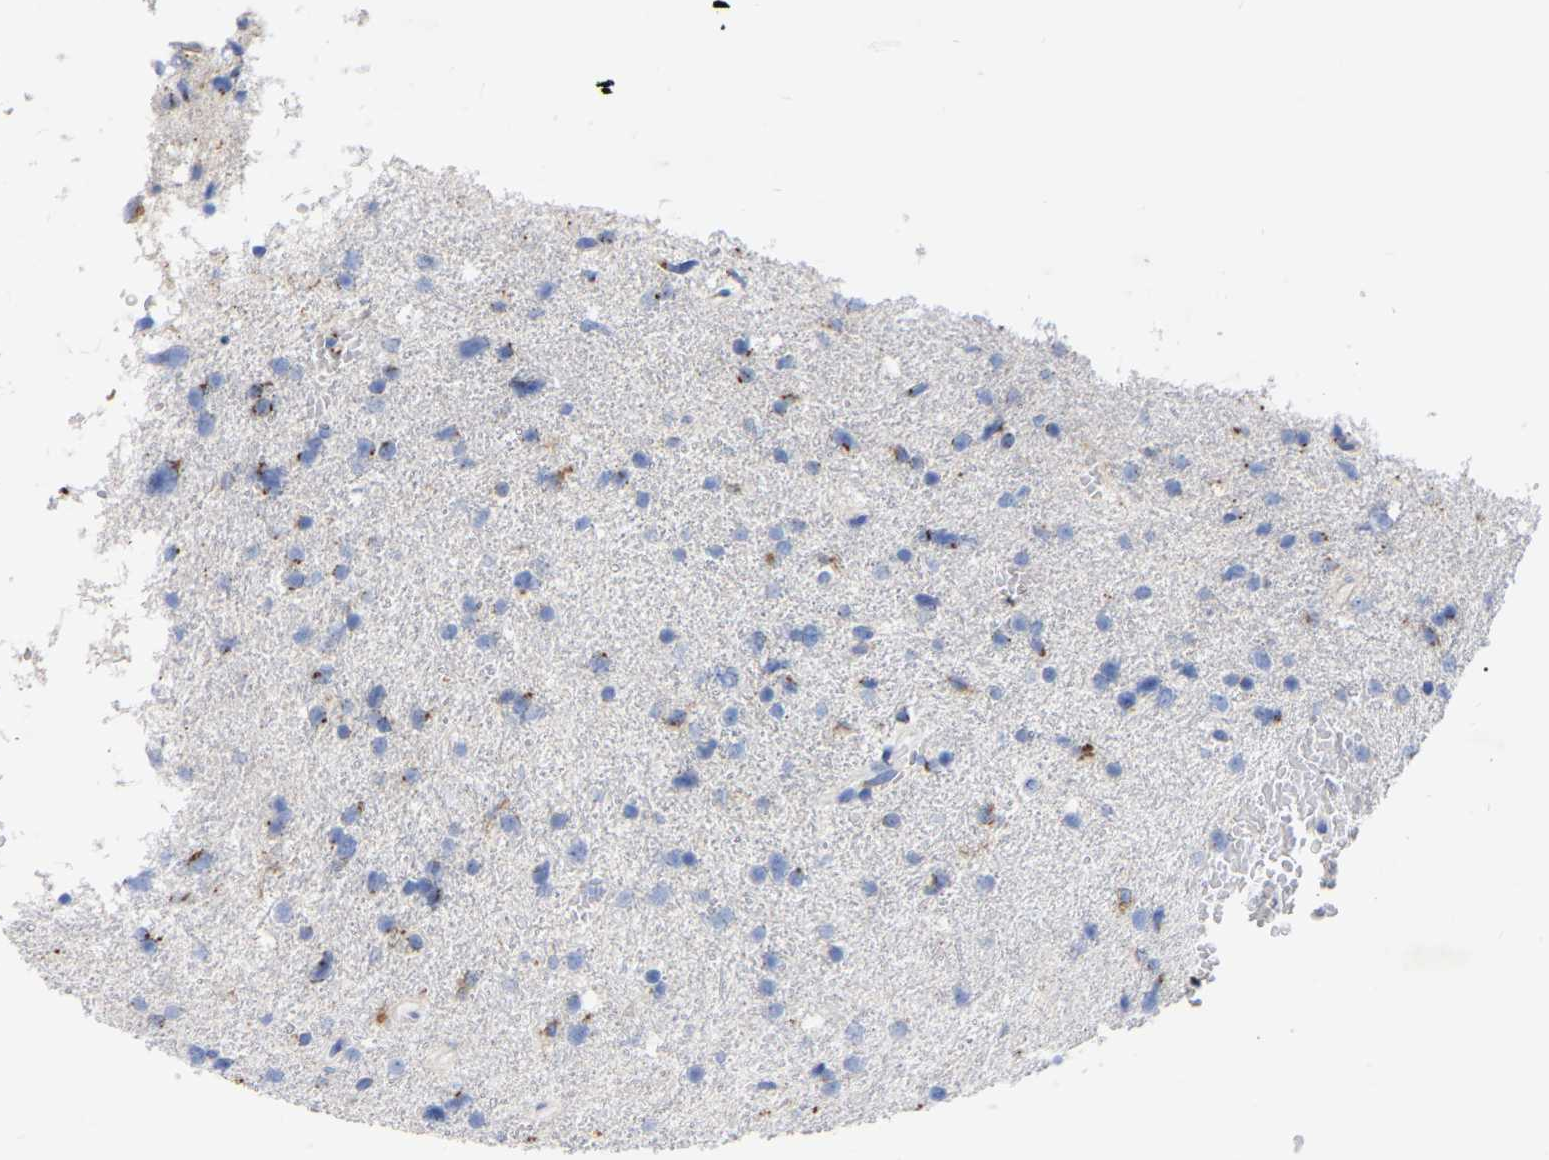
{"staining": {"intensity": "negative", "quantity": "none", "location": "none"}, "tissue": "glioma", "cell_type": "Tumor cells", "image_type": "cancer", "snomed": [{"axis": "morphology", "description": "Glioma, malignant, Low grade"}, {"axis": "topography", "description": "Brain"}], "caption": "A high-resolution histopathology image shows immunohistochemistry (IHC) staining of malignant low-grade glioma, which demonstrates no significant positivity in tumor cells.", "gene": "STRIP2", "patient": {"sex": "female", "age": 37}}